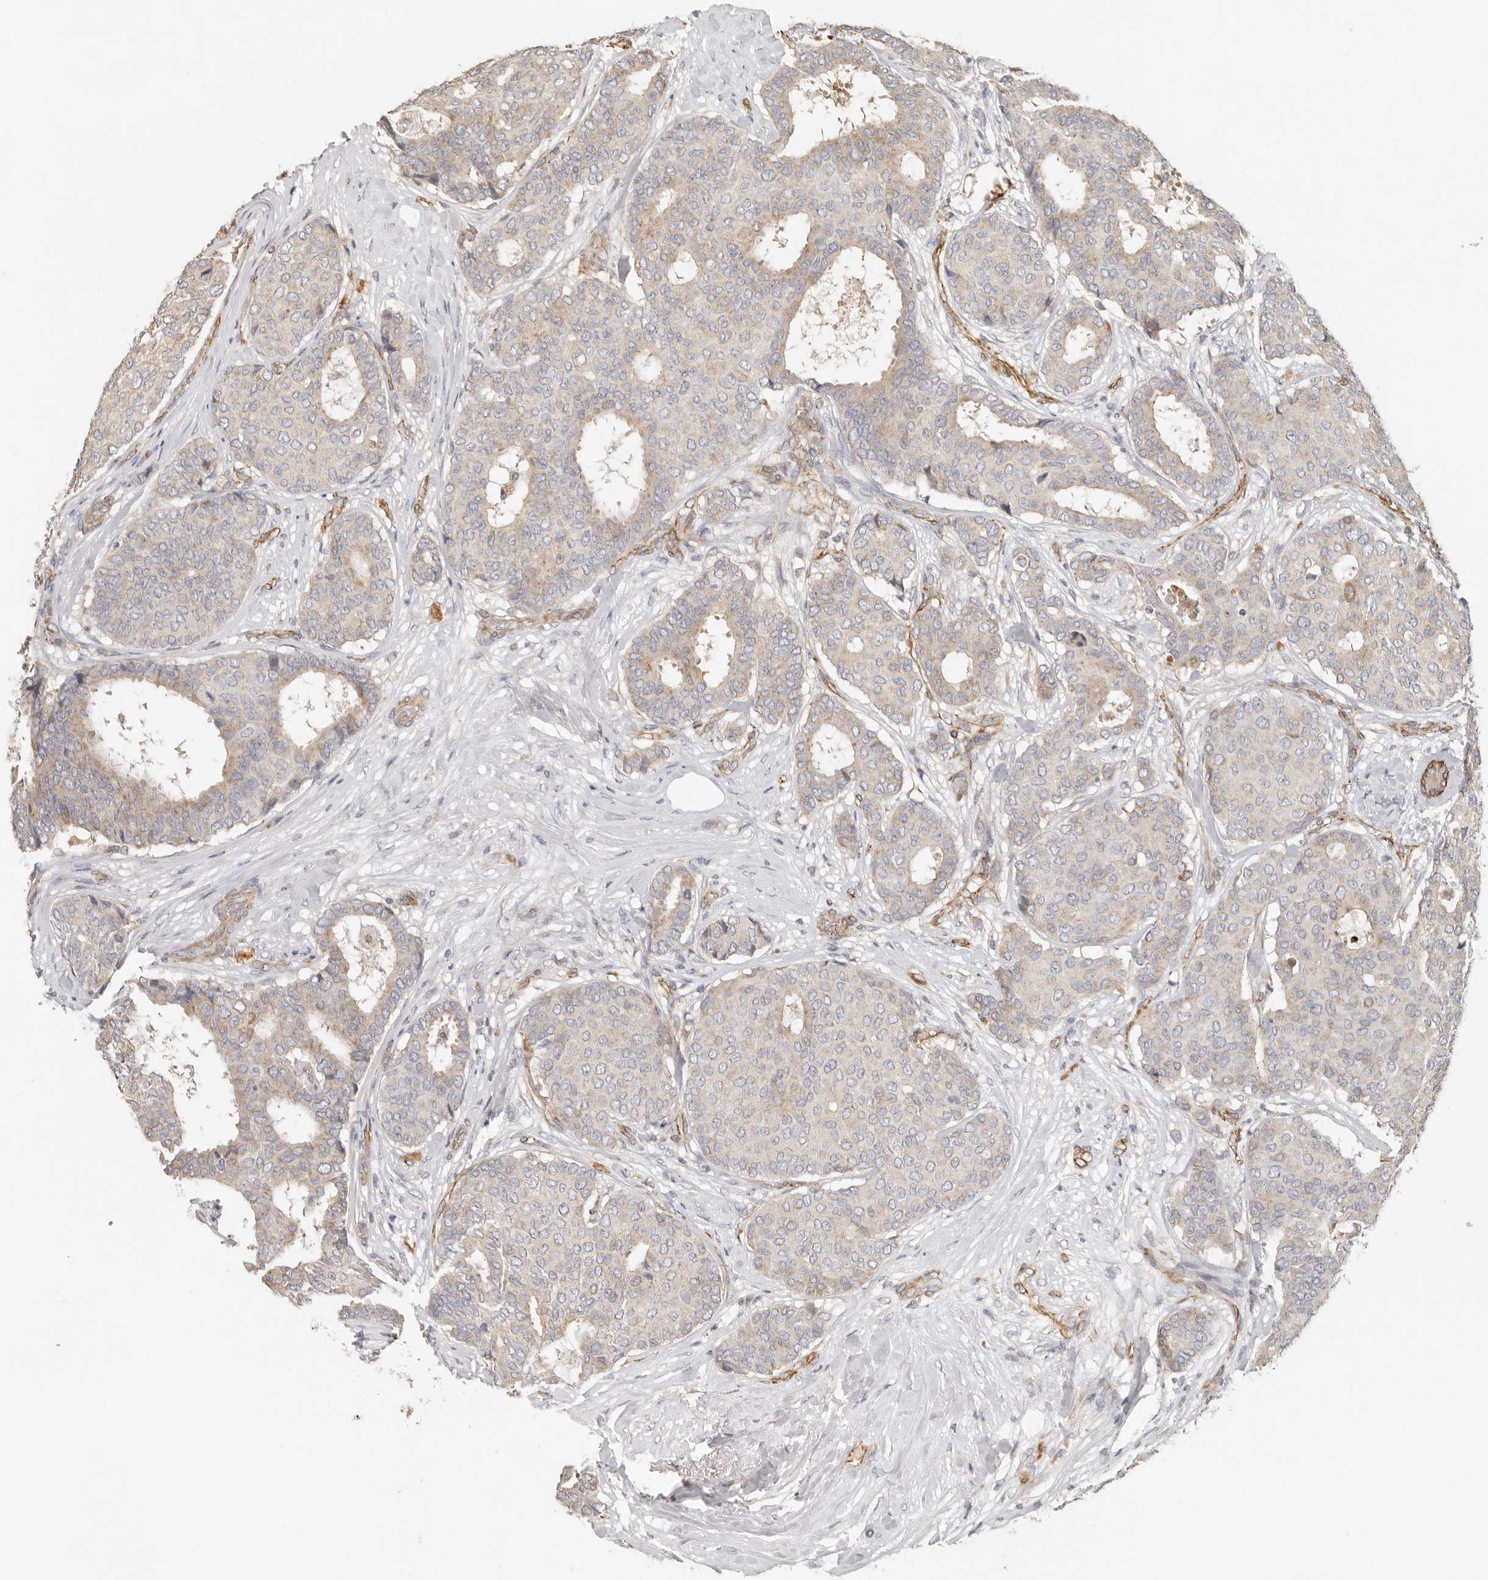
{"staining": {"intensity": "negative", "quantity": "none", "location": "none"}, "tissue": "breast cancer", "cell_type": "Tumor cells", "image_type": "cancer", "snomed": [{"axis": "morphology", "description": "Duct carcinoma"}, {"axis": "topography", "description": "Breast"}], "caption": "IHC micrograph of neoplastic tissue: breast cancer stained with DAB demonstrates no significant protein positivity in tumor cells.", "gene": "SPRING1", "patient": {"sex": "female", "age": 75}}